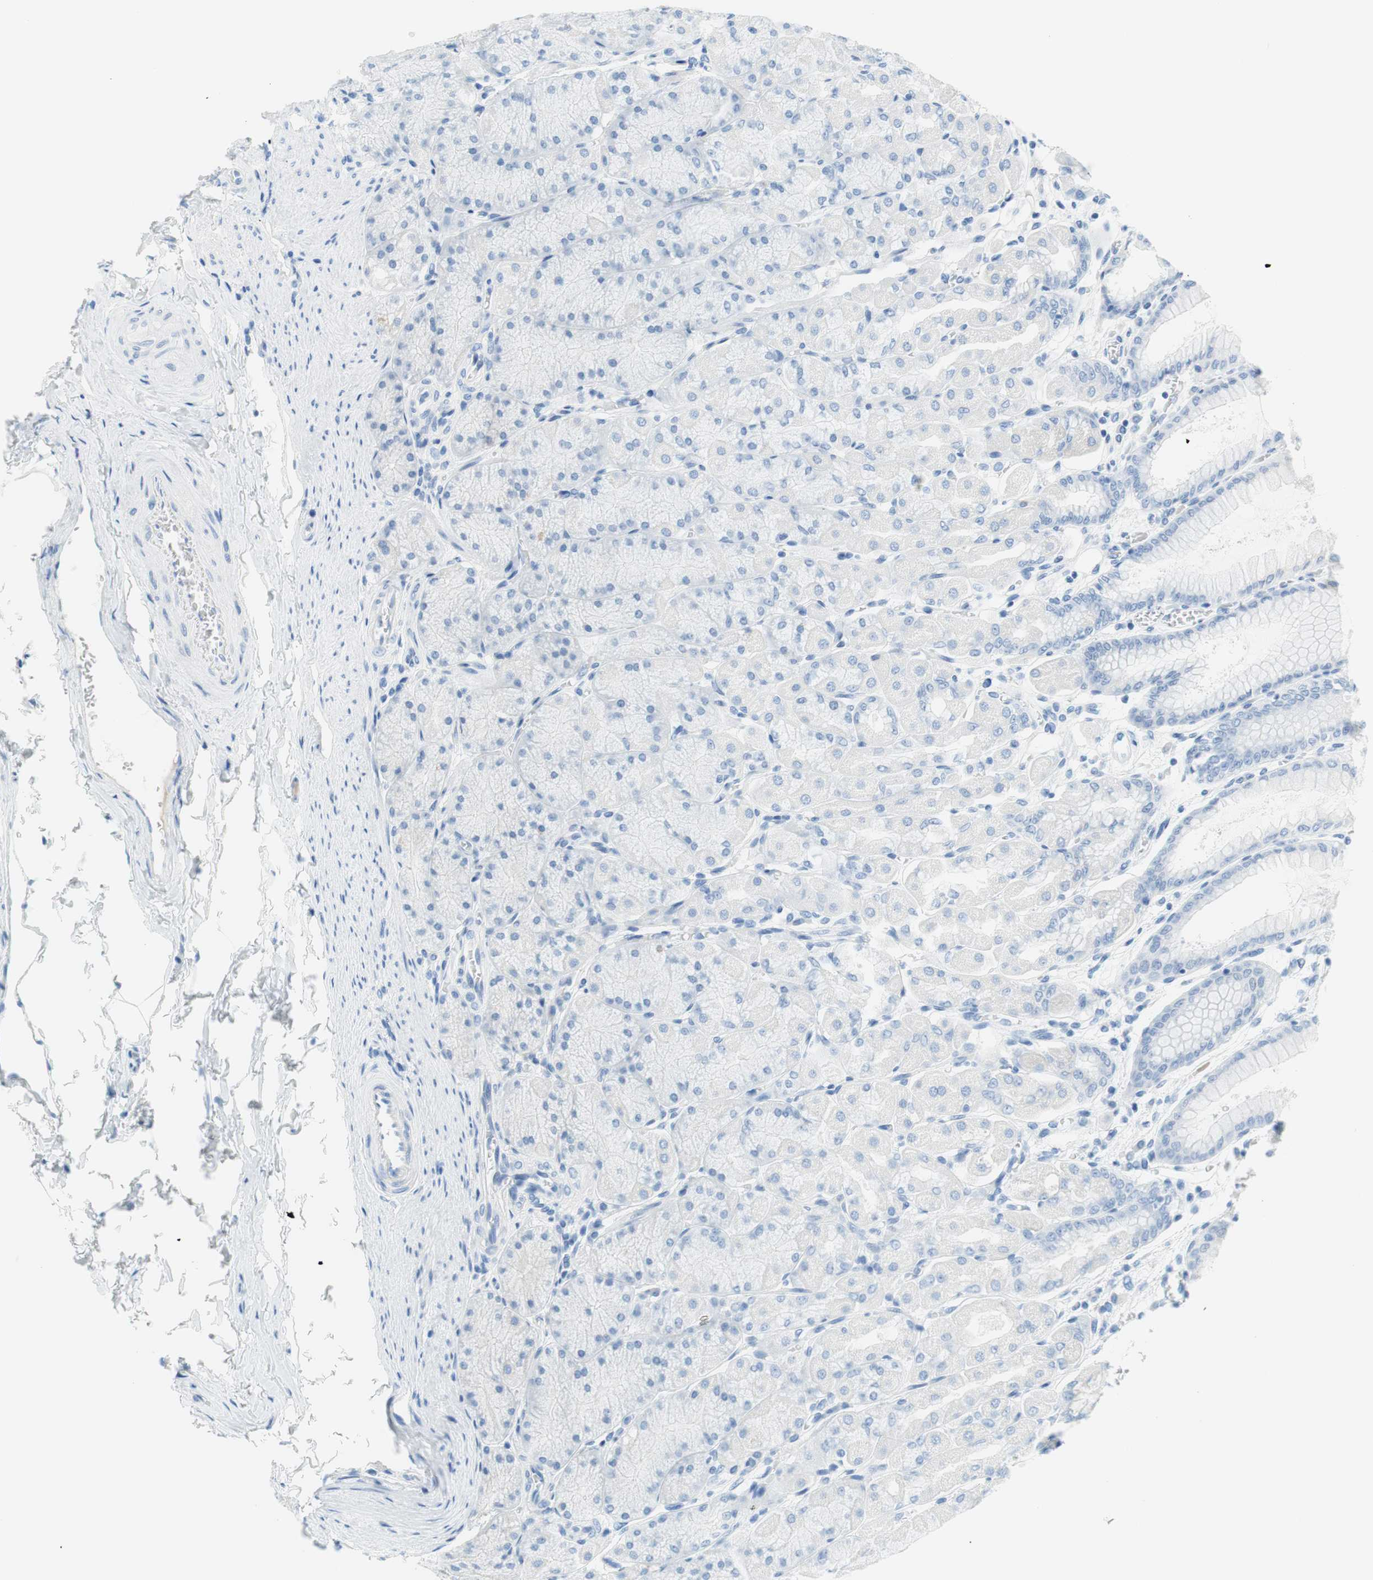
{"staining": {"intensity": "negative", "quantity": "none", "location": "none"}, "tissue": "stomach", "cell_type": "Glandular cells", "image_type": "normal", "snomed": [{"axis": "morphology", "description": "Normal tissue, NOS"}, {"axis": "topography", "description": "Stomach, upper"}], "caption": "High magnification brightfield microscopy of normal stomach stained with DAB (3,3'-diaminobenzidine) (brown) and counterstained with hematoxylin (blue): glandular cells show no significant positivity.", "gene": "MYH1", "patient": {"sex": "female", "age": 56}}